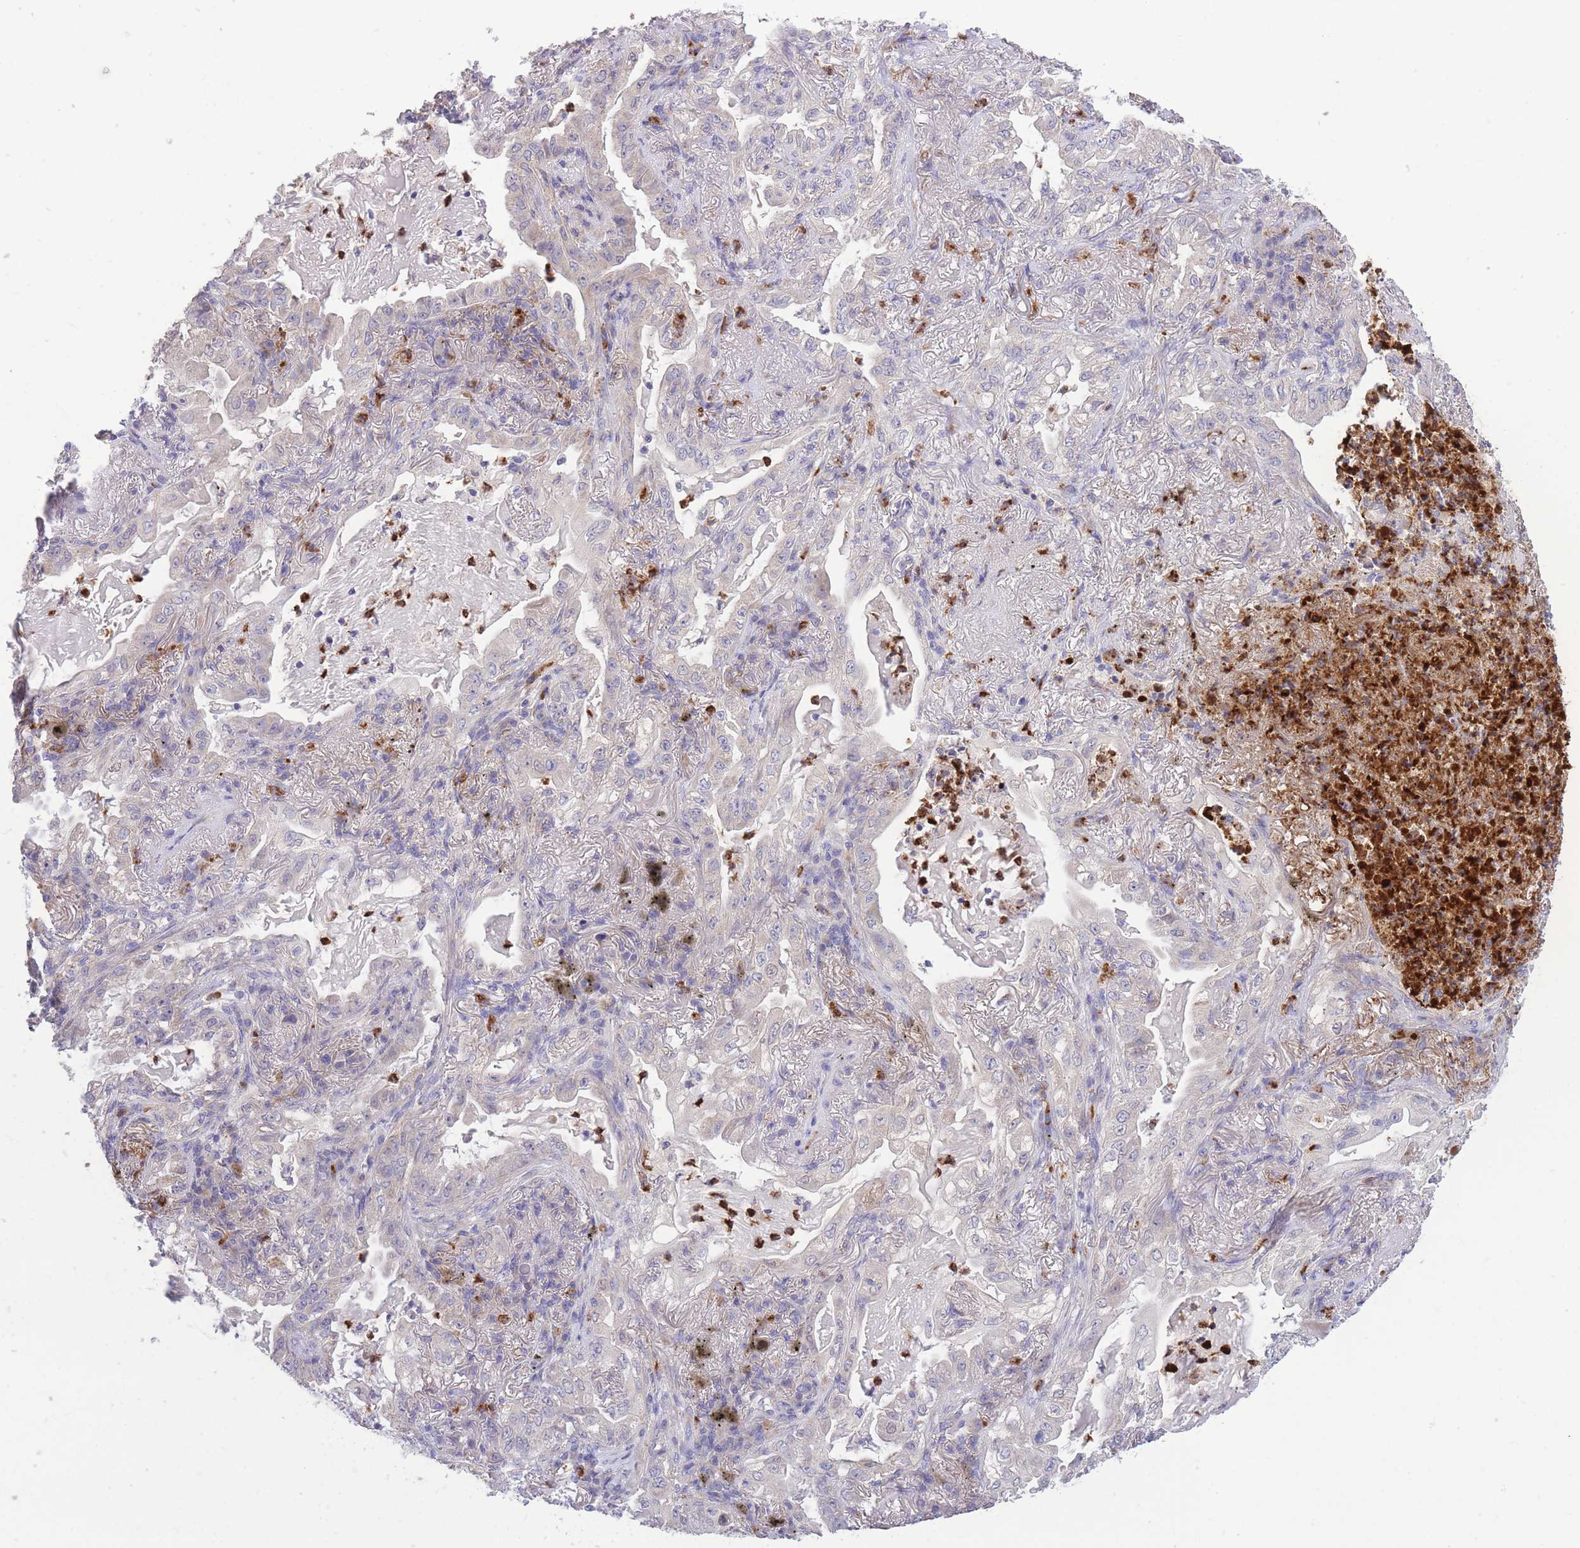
{"staining": {"intensity": "negative", "quantity": "none", "location": "none"}, "tissue": "lung cancer", "cell_type": "Tumor cells", "image_type": "cancer", "snomed": [{"axis": "morphology", "description": "Adenocarcinoma, NOS"}, {"axis": "topography", "description": "Lung"}], "caption": "High magnification brightfield microscopy of lung cancer stained with DAB (brown) and counterstained with hematoxylin (blue): tumor cells show no significant staining. Brightfield microscopy of immunohistochemistry (IHC) stained with DAB (3,3'-diaminobenzidine) (brown) and hematoxylin (blue), captured at high magnification.", "gene": "CENPM", "patient": {"sex": "female", "age": 73}}